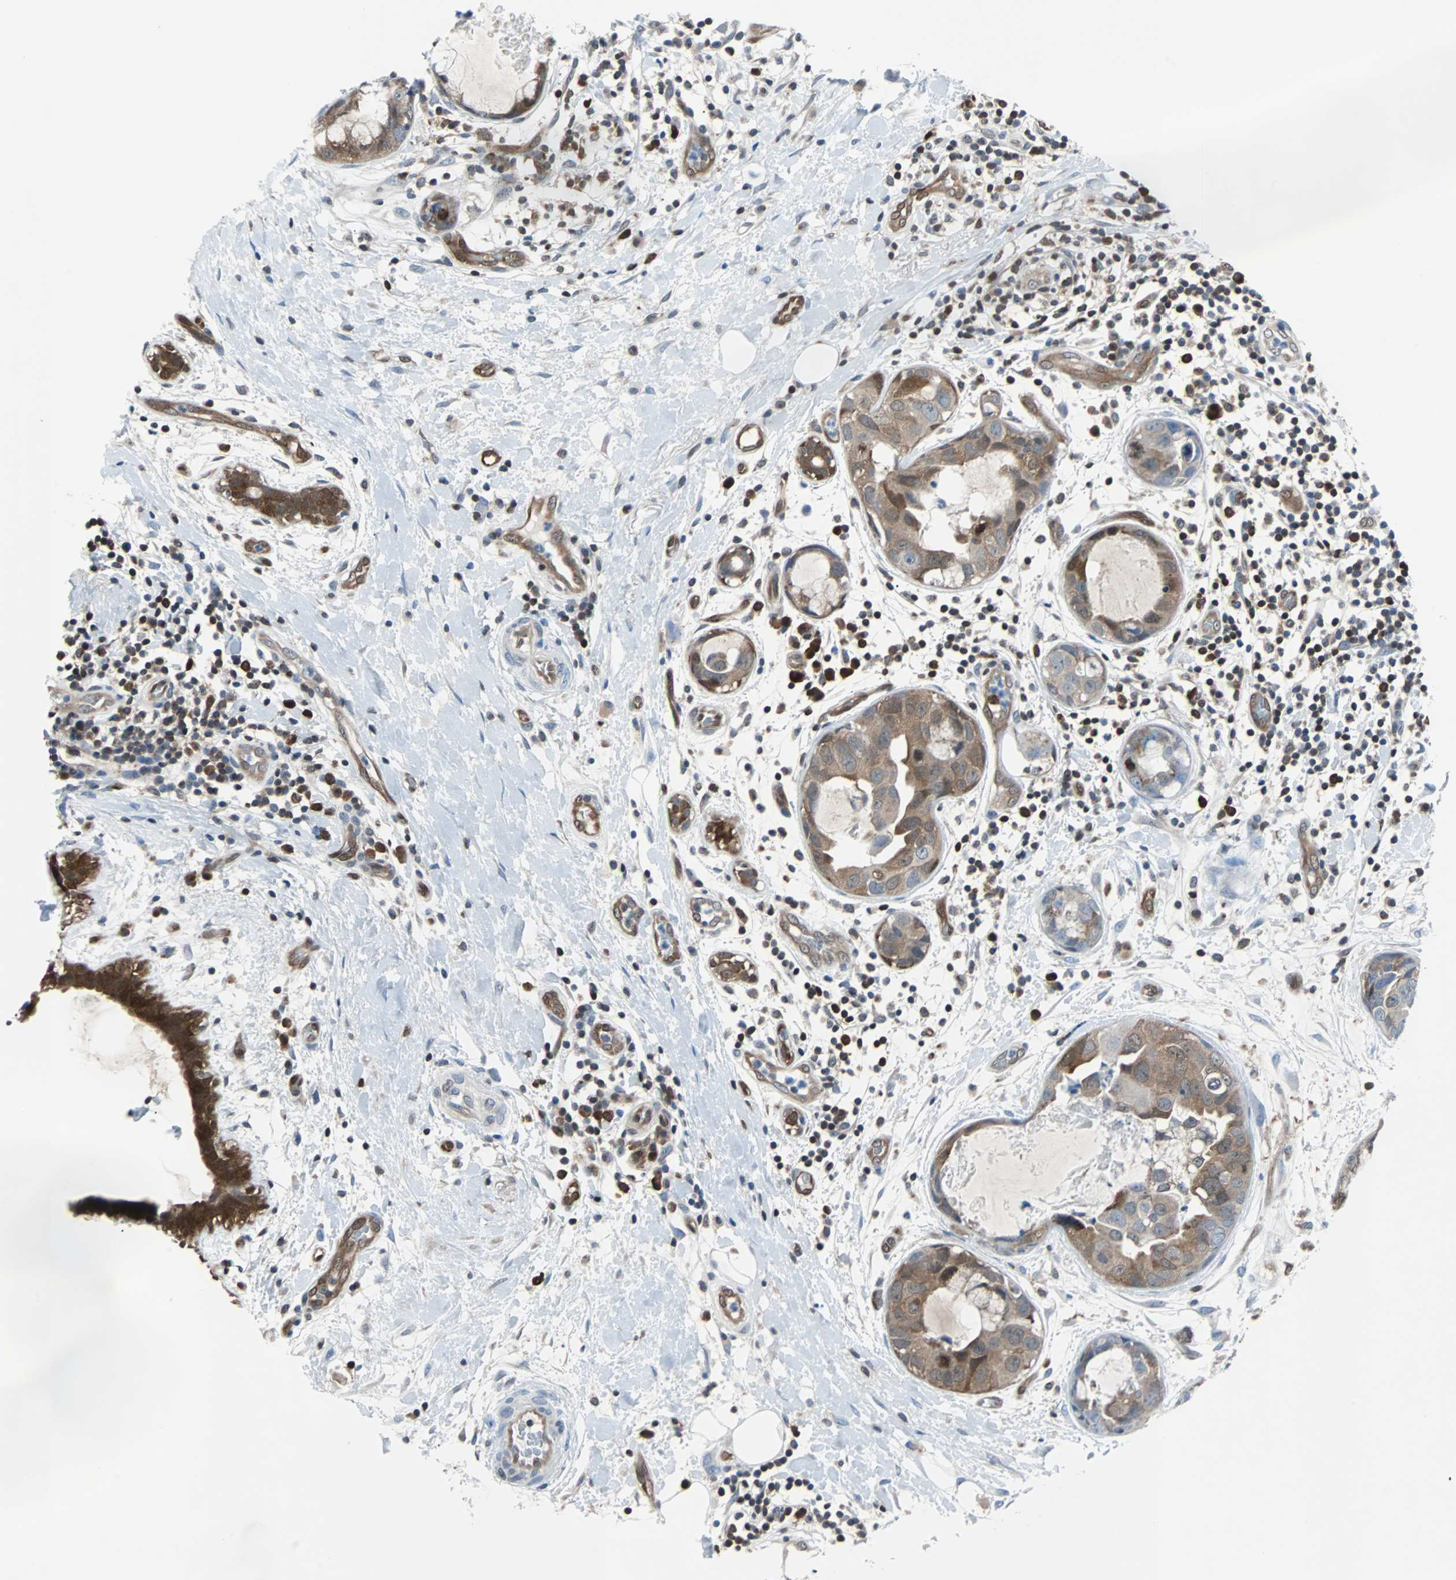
{"staining": {"intensity": "weak", "quantity": ">75%", "location": "cytoplasmic/membranous,nuclear"}, "tissue": "breast cancer", "cell_type": "Tumor cells", "image_type": "cancer", "snomed": [{"axis": "morphology", "description": "Duct carcinoma"}, {"axis": "topography", "description": "Breast"}], "caption": "The immunohistochemical stain shows weak cytoplasmic/membranous and nuclear positivity in tumor cells of breast intraductal carcinoma tissue.", "gene": "MAP2K6", "patient": {"sex": "female", "age": 40}}